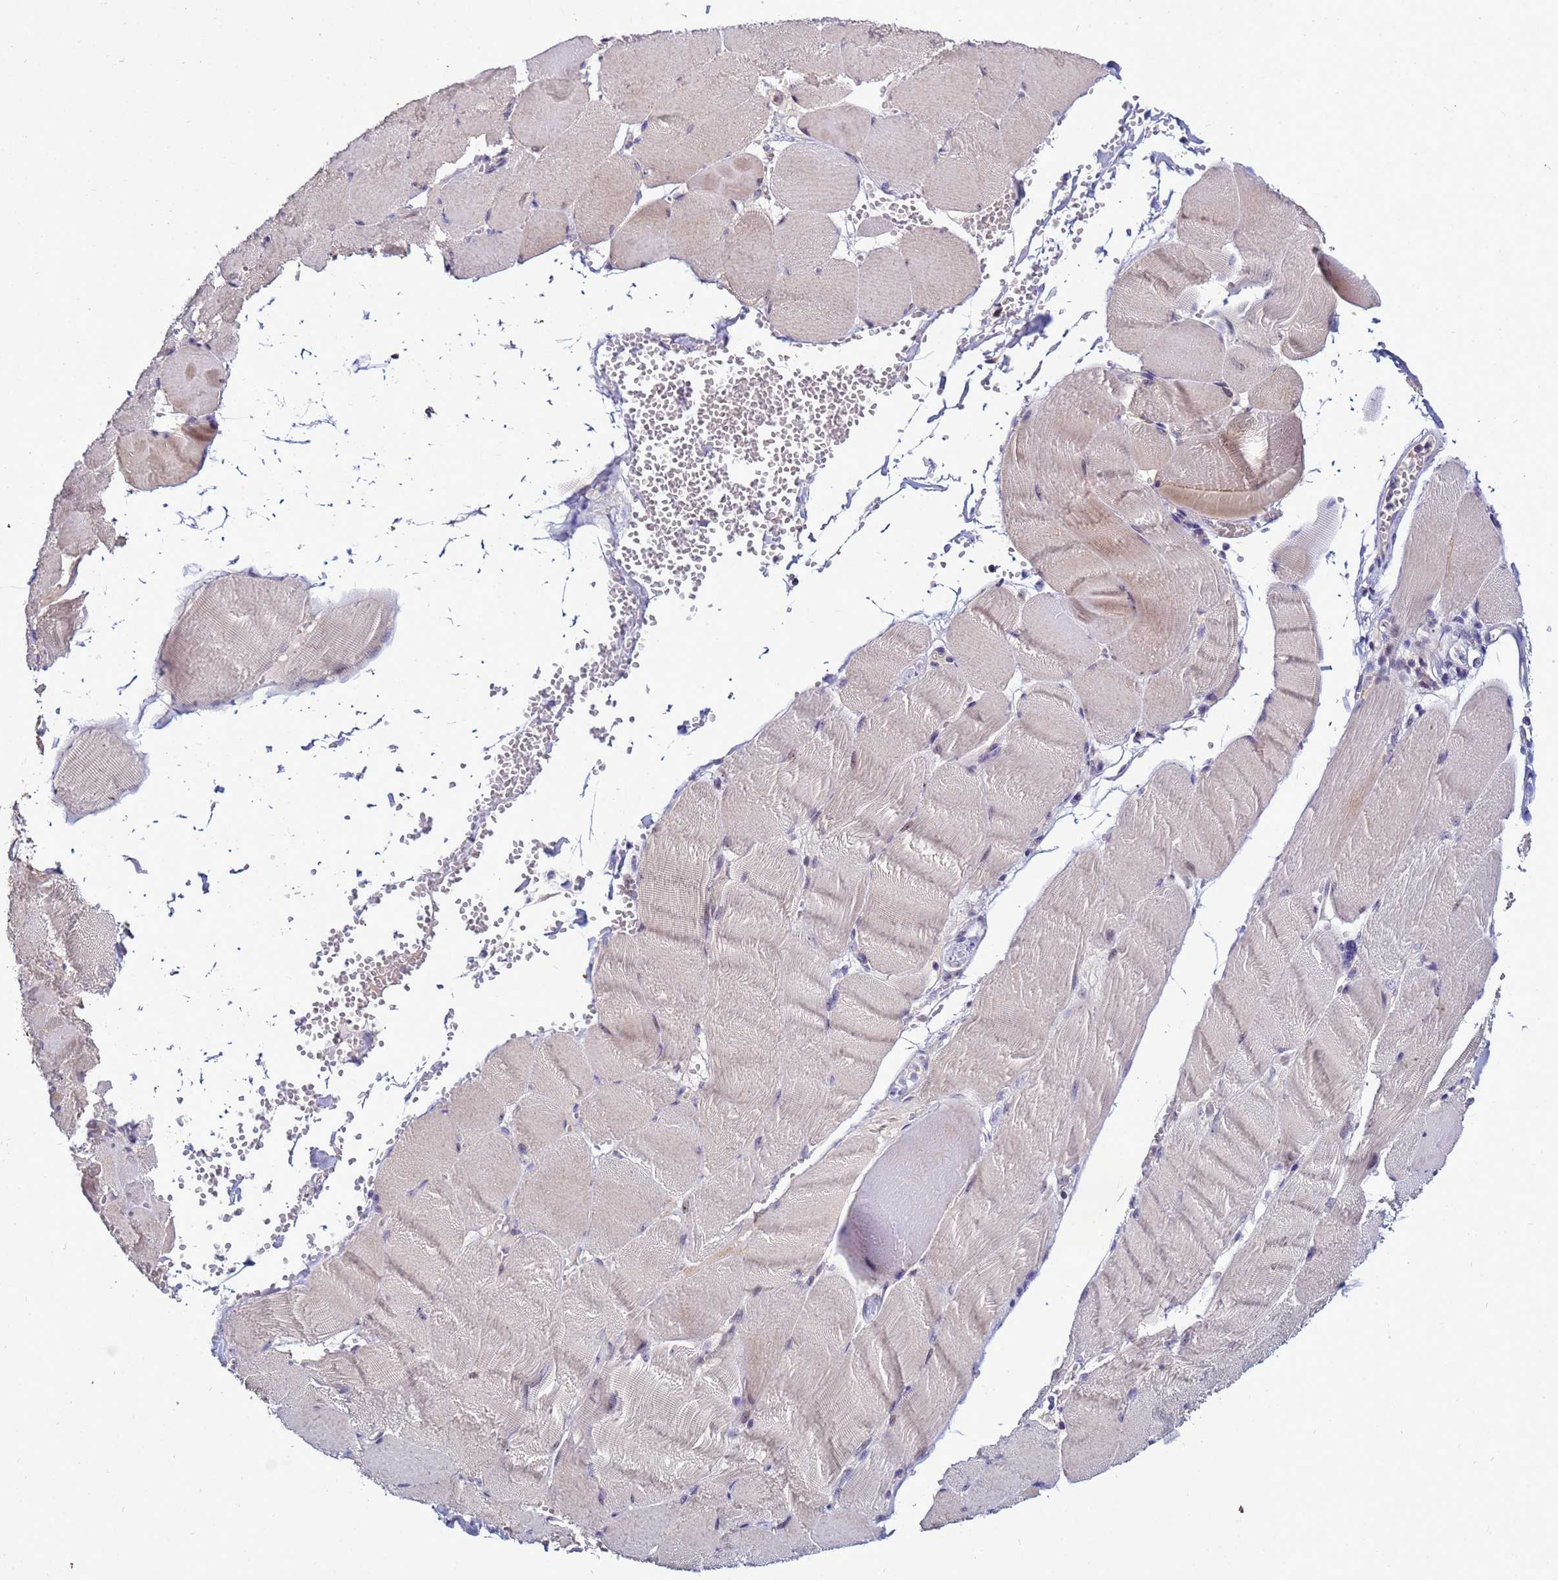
{"staining": {"intensity": "weak", "quantity": "25%-75%", "location": "cytoplasmic/membranous"}, "tissue": "adipose tissue", "cell_type": "Adipocytes", "image_type": "normal", "snomed": [{"axis": "morphology", "description": "Normal tissue, NOS"}, {"axis": "topography", "description": "Skeletal muscle"}, {"axis": "topography", "description": "Peripheral nerve tissue"}], "caption": "An immunohistochemistry photomicrograph of unremarkable tissue is shown. Protein staining in brown shows weak cytoplasmic/membranous positivity in adipose tissue within adipocytes.", "gene": "NOL8", "patient": {"sex": "female", "age": 55}}